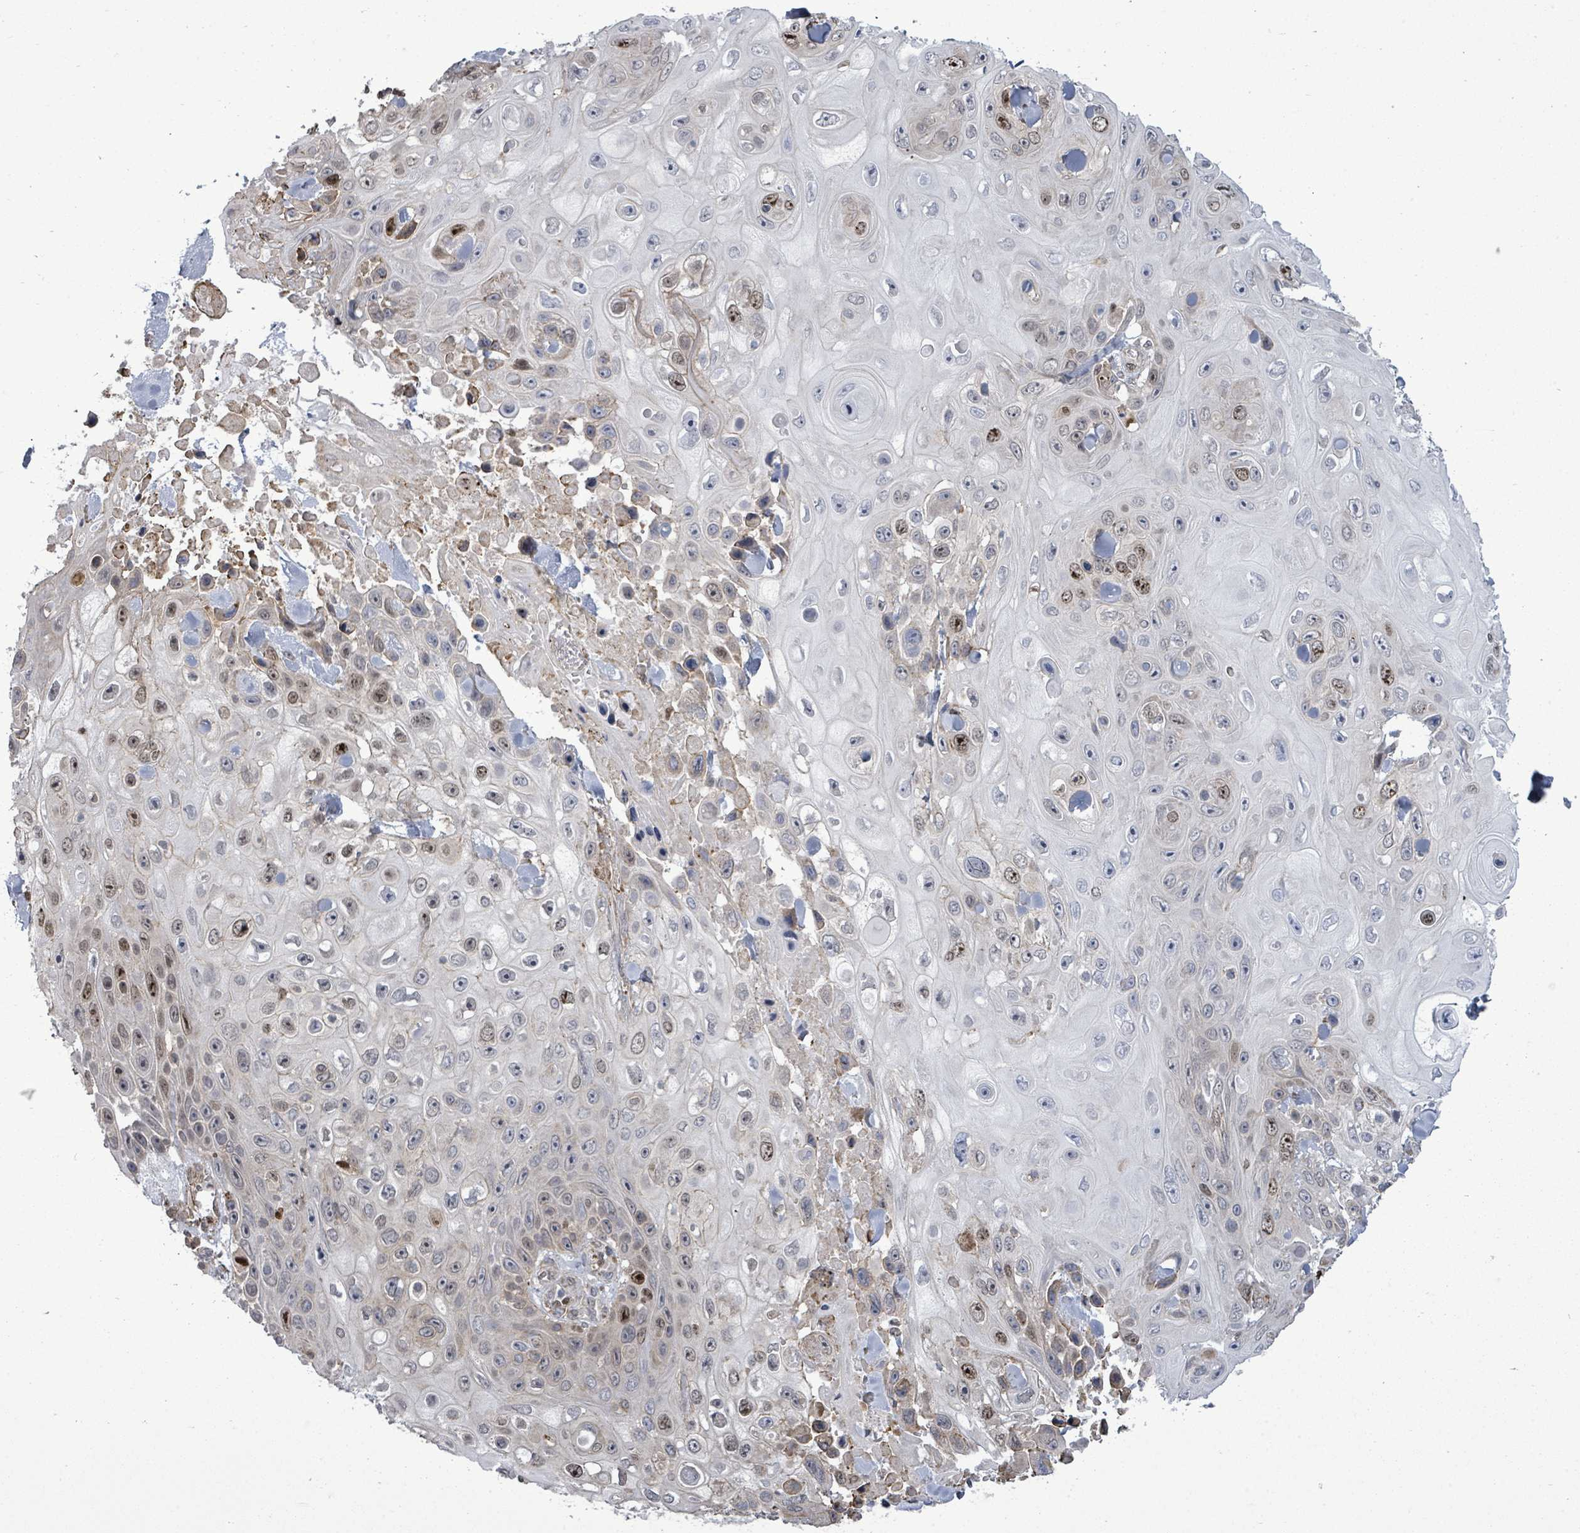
{"staining": {"intensity": "moderate", "quantity": "<25%", "location": "nuclear"}, "tissue": "skin cancer", "cell_type": "Tumor cells", "image_type": "cancer", "snomed": [{"axis": "morphology", "description": "Squamous cell carcinoma, NOS"}, {"axis": "topography", "description": "Skin"}], "caption": "IHC histopathology image of human skin cancer stained for a protein (brown), which displays low levels of moderate nuclear expression in about <25% of tumor cells.", "gene": "PAPSS1", "patient": {"sex": "male", "age": 82}}